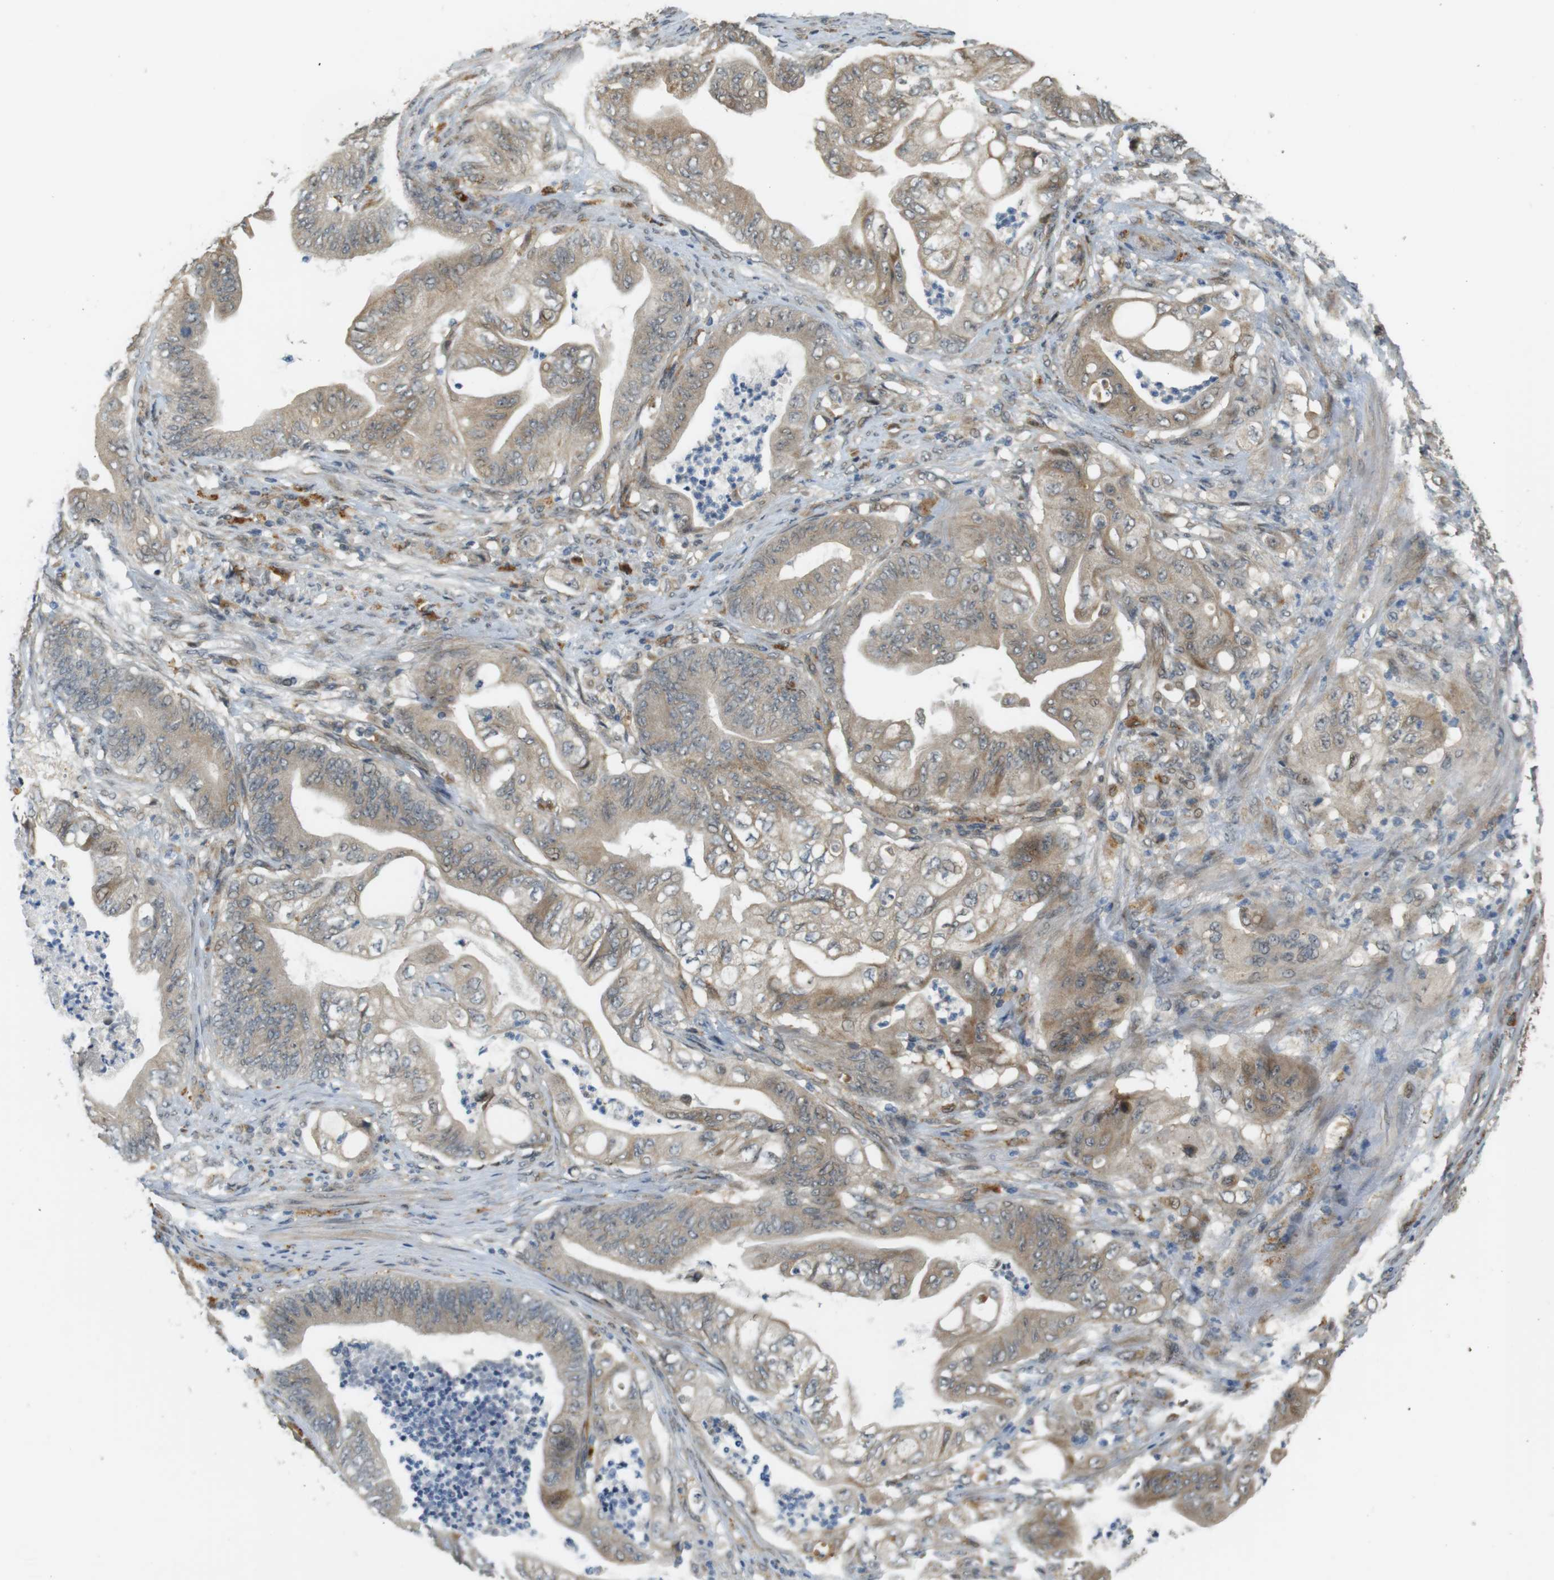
{"staining": {"intensity": "weak", "quantity": "25%-75%", "location": "cytoplasmic/membranous"}, "tissue": "stomach cancer", "cell_type": "Tumor cells", "image_type": "cancer", "snomed": [{"axis": "morphology", "description": "Adenocarcinoma, NOS"}, {"axis": "topography", "description": "Stomach"}], "caption": "Adenocarcinoma (stomach) stained for a protein (brown) shows weak cytoplasmic/membranous positive positivity in about 25%-75% of tumor cells.", "gene": "TSPAN9", "patient": {"sex": "female", "age": 73}}